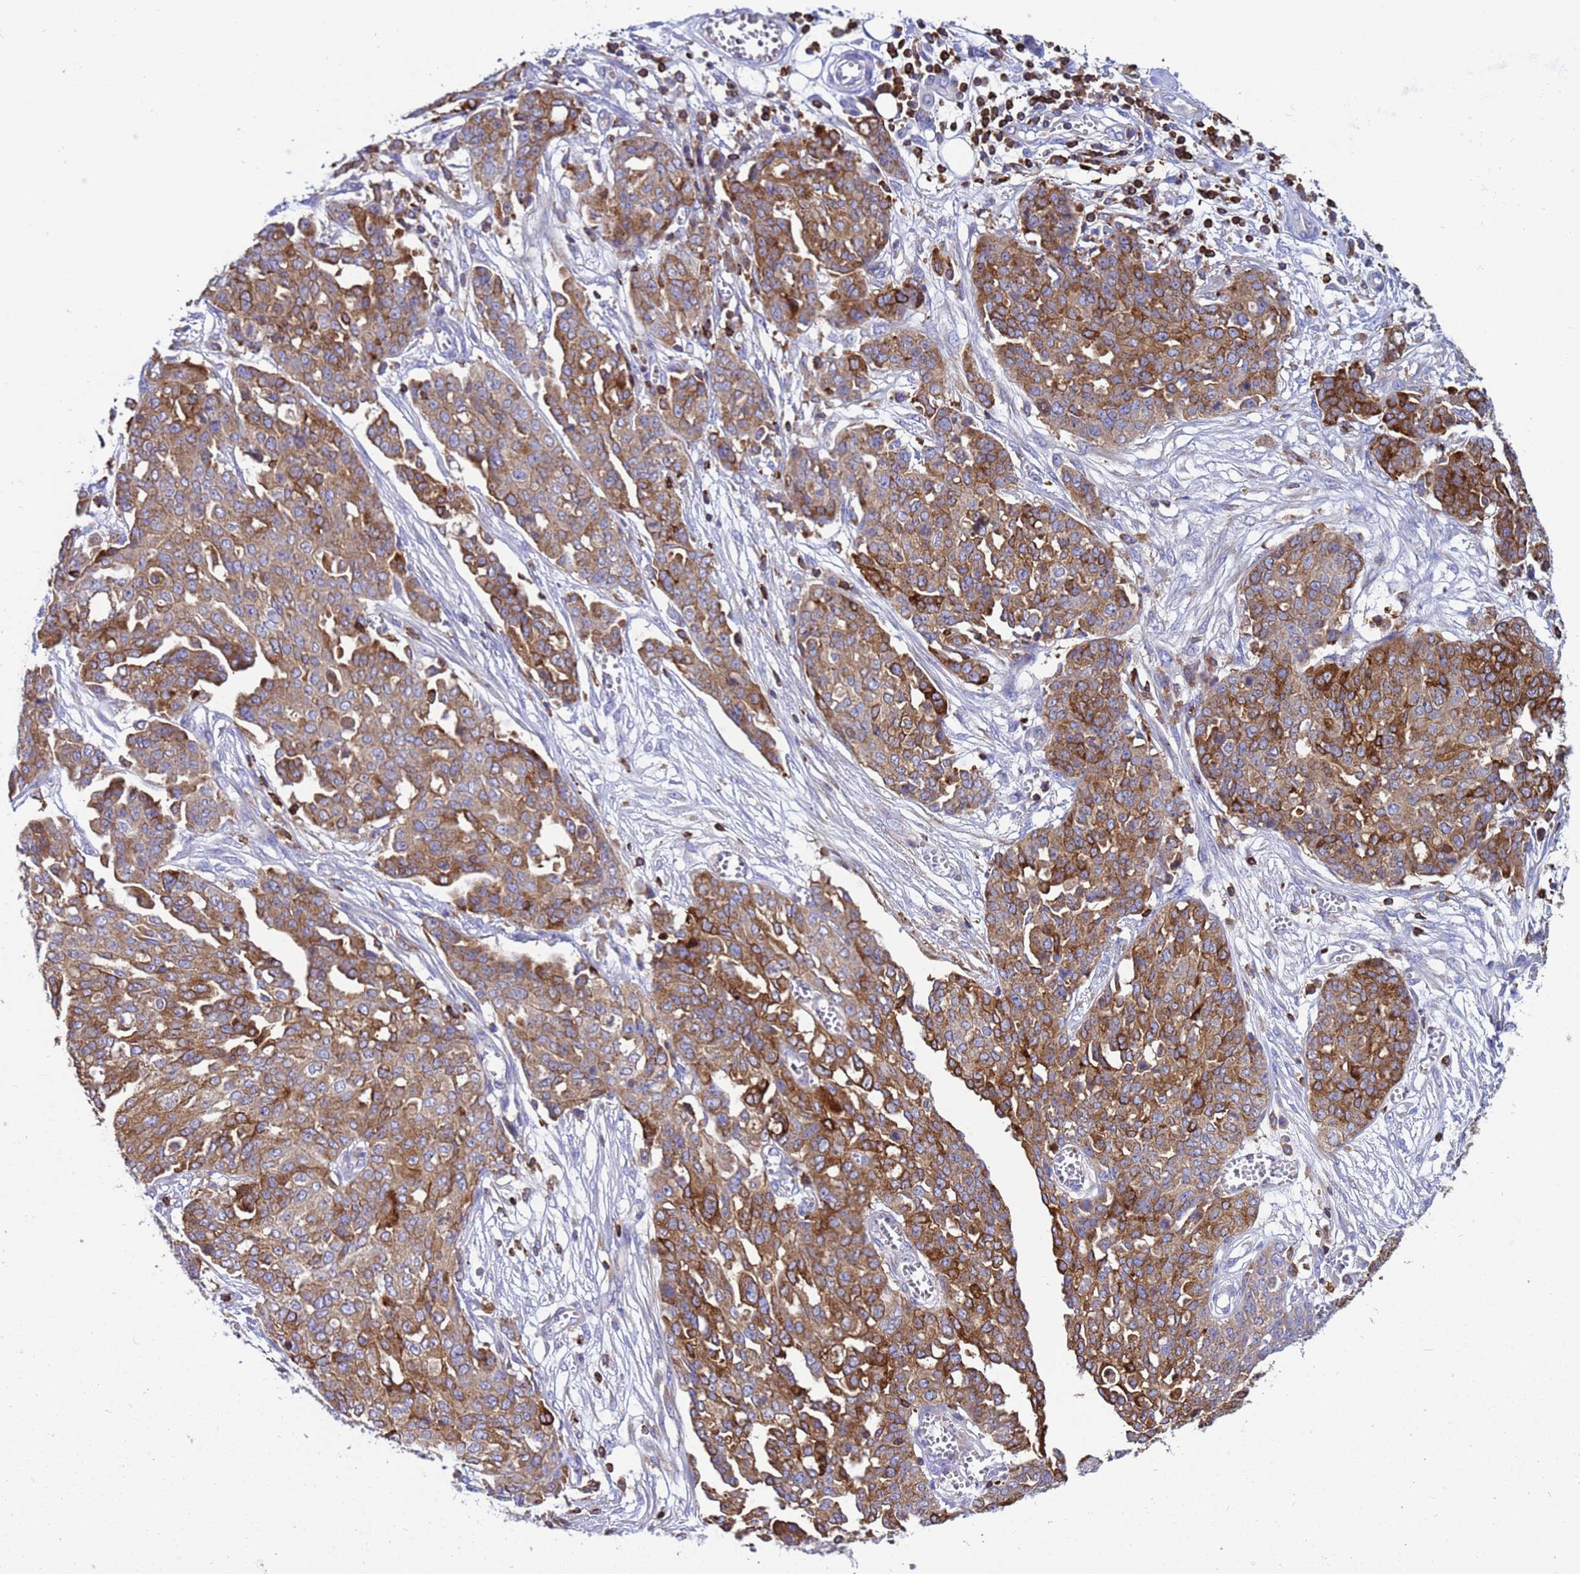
{"staining": {"intensity": "moderate", "quantity": ">75%", "location": "cytoplasmic/membranous"}, "tissue": "ovarian cancer", "cell_type": "Tumor cells", "image_type": "cancer", "snomed": [{"axis": "morphology", "description": "Cystadenocarcinoma, serous, NOS"}, {"axis": "topography", "description": "Soft tissue"}, {"axis": "topography", "description": "Ovary"}], "caption": "A brown stain shows moderate cytoplasmic/membranous positivity of a protein in serous cystadenocarcinoma (ovarian) tumor cells. The staining is performed using DAB brown chromogen to label protein expression. The nuclei are counter-stained blue using hematoxylin.", "gene": "EZR", "patient": {"sex": "female", "age": 57}}